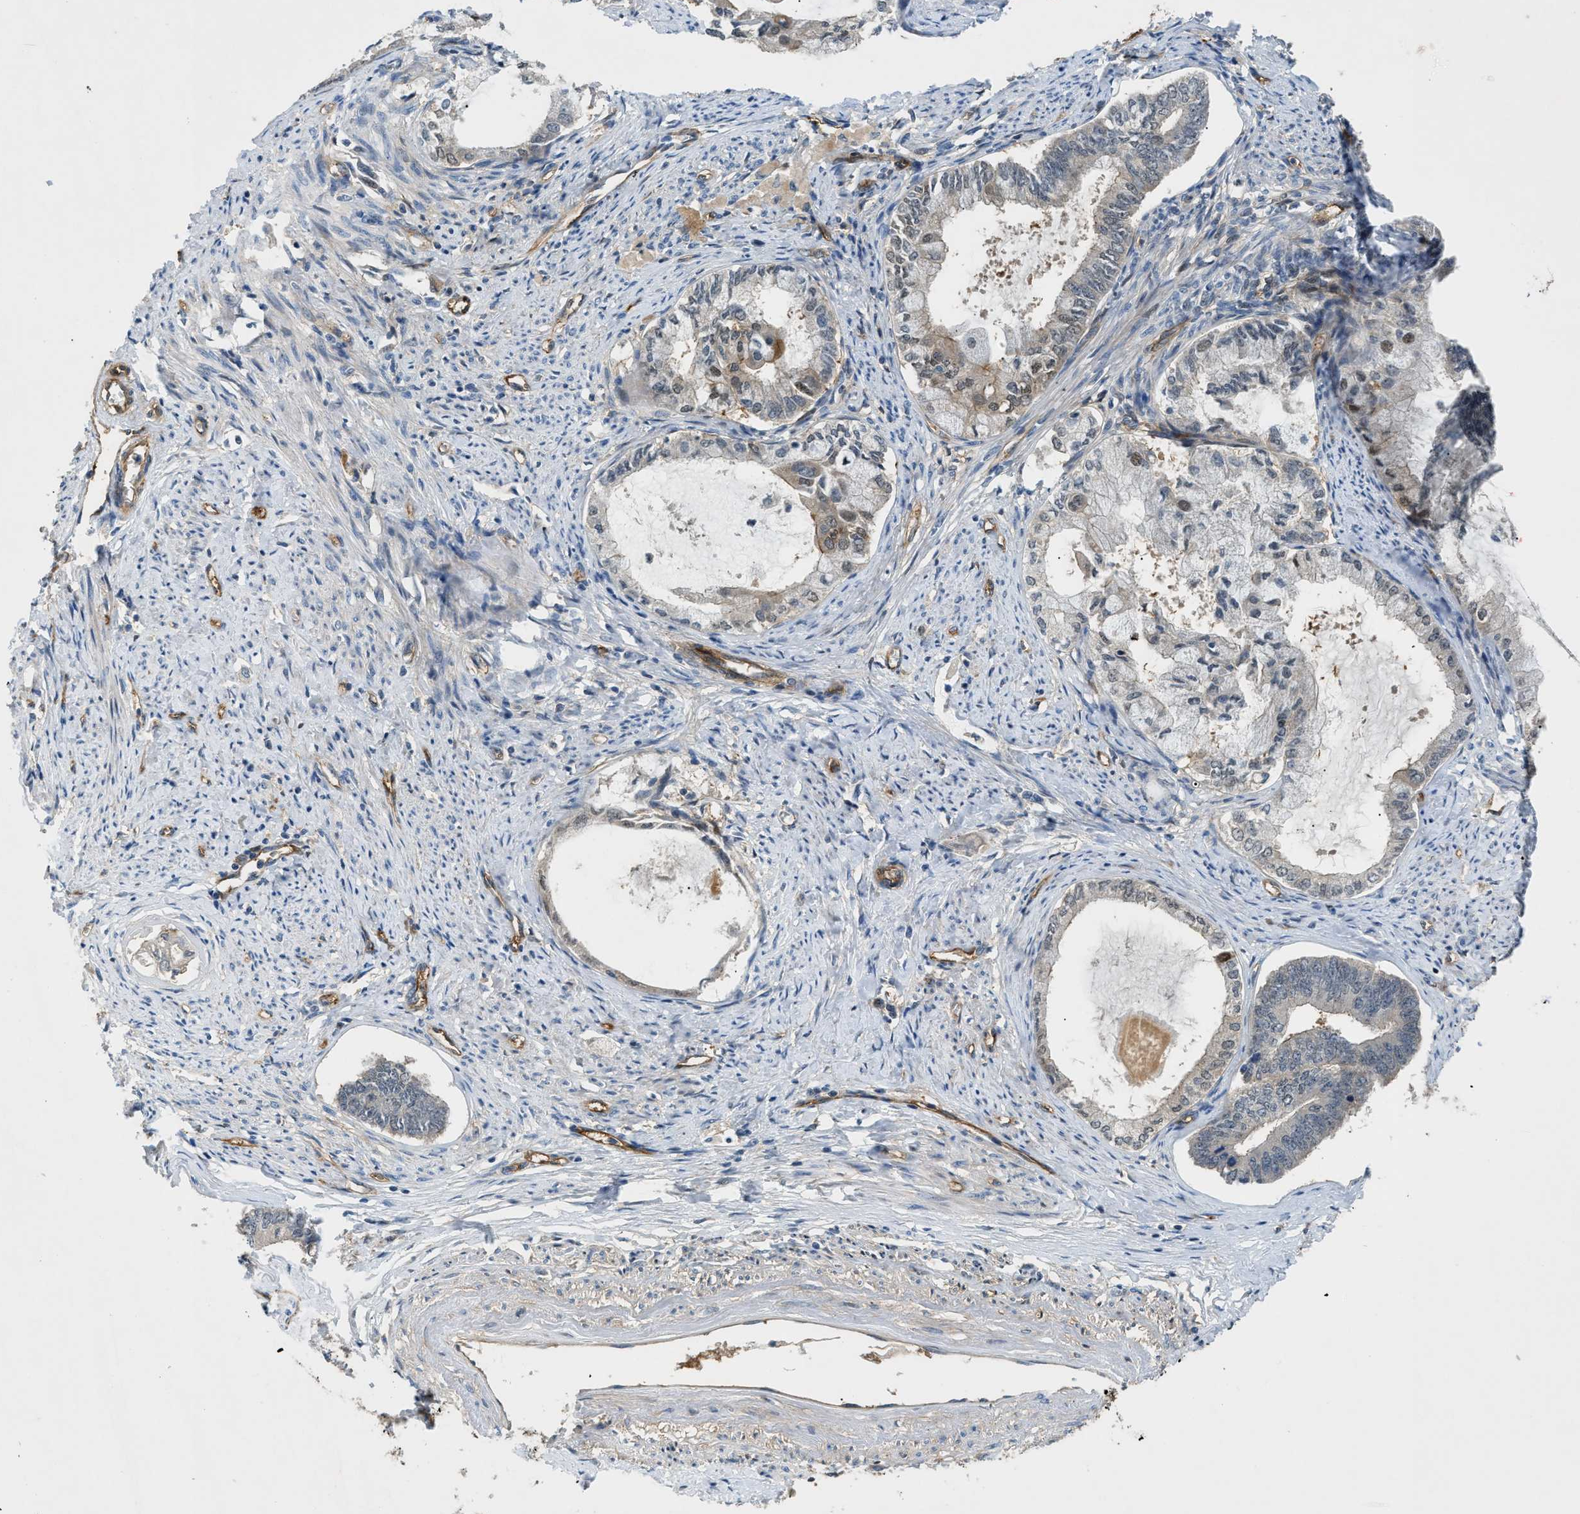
{"staining": {"intensity": "negative", "quantity": "none", "location": "none"}, "tissue": "endometrial cancer", "cell_type": "Tumor cells", "image_type": "cancer", "snomed": [{"axis": "morphology", "description": "Adenocarcinoma, NOS"}, {"axis": "topography", "description": "Endometrium"}], "caption": "This histopathology image is of endometrial adenocarcinoma stained with IHC to label a protein in brown with the nuclei are counter-stained blue. There is no positivity in tumor cells.", "gene": "TRAK2", "patient": {"sex": "female", "age": 86}}